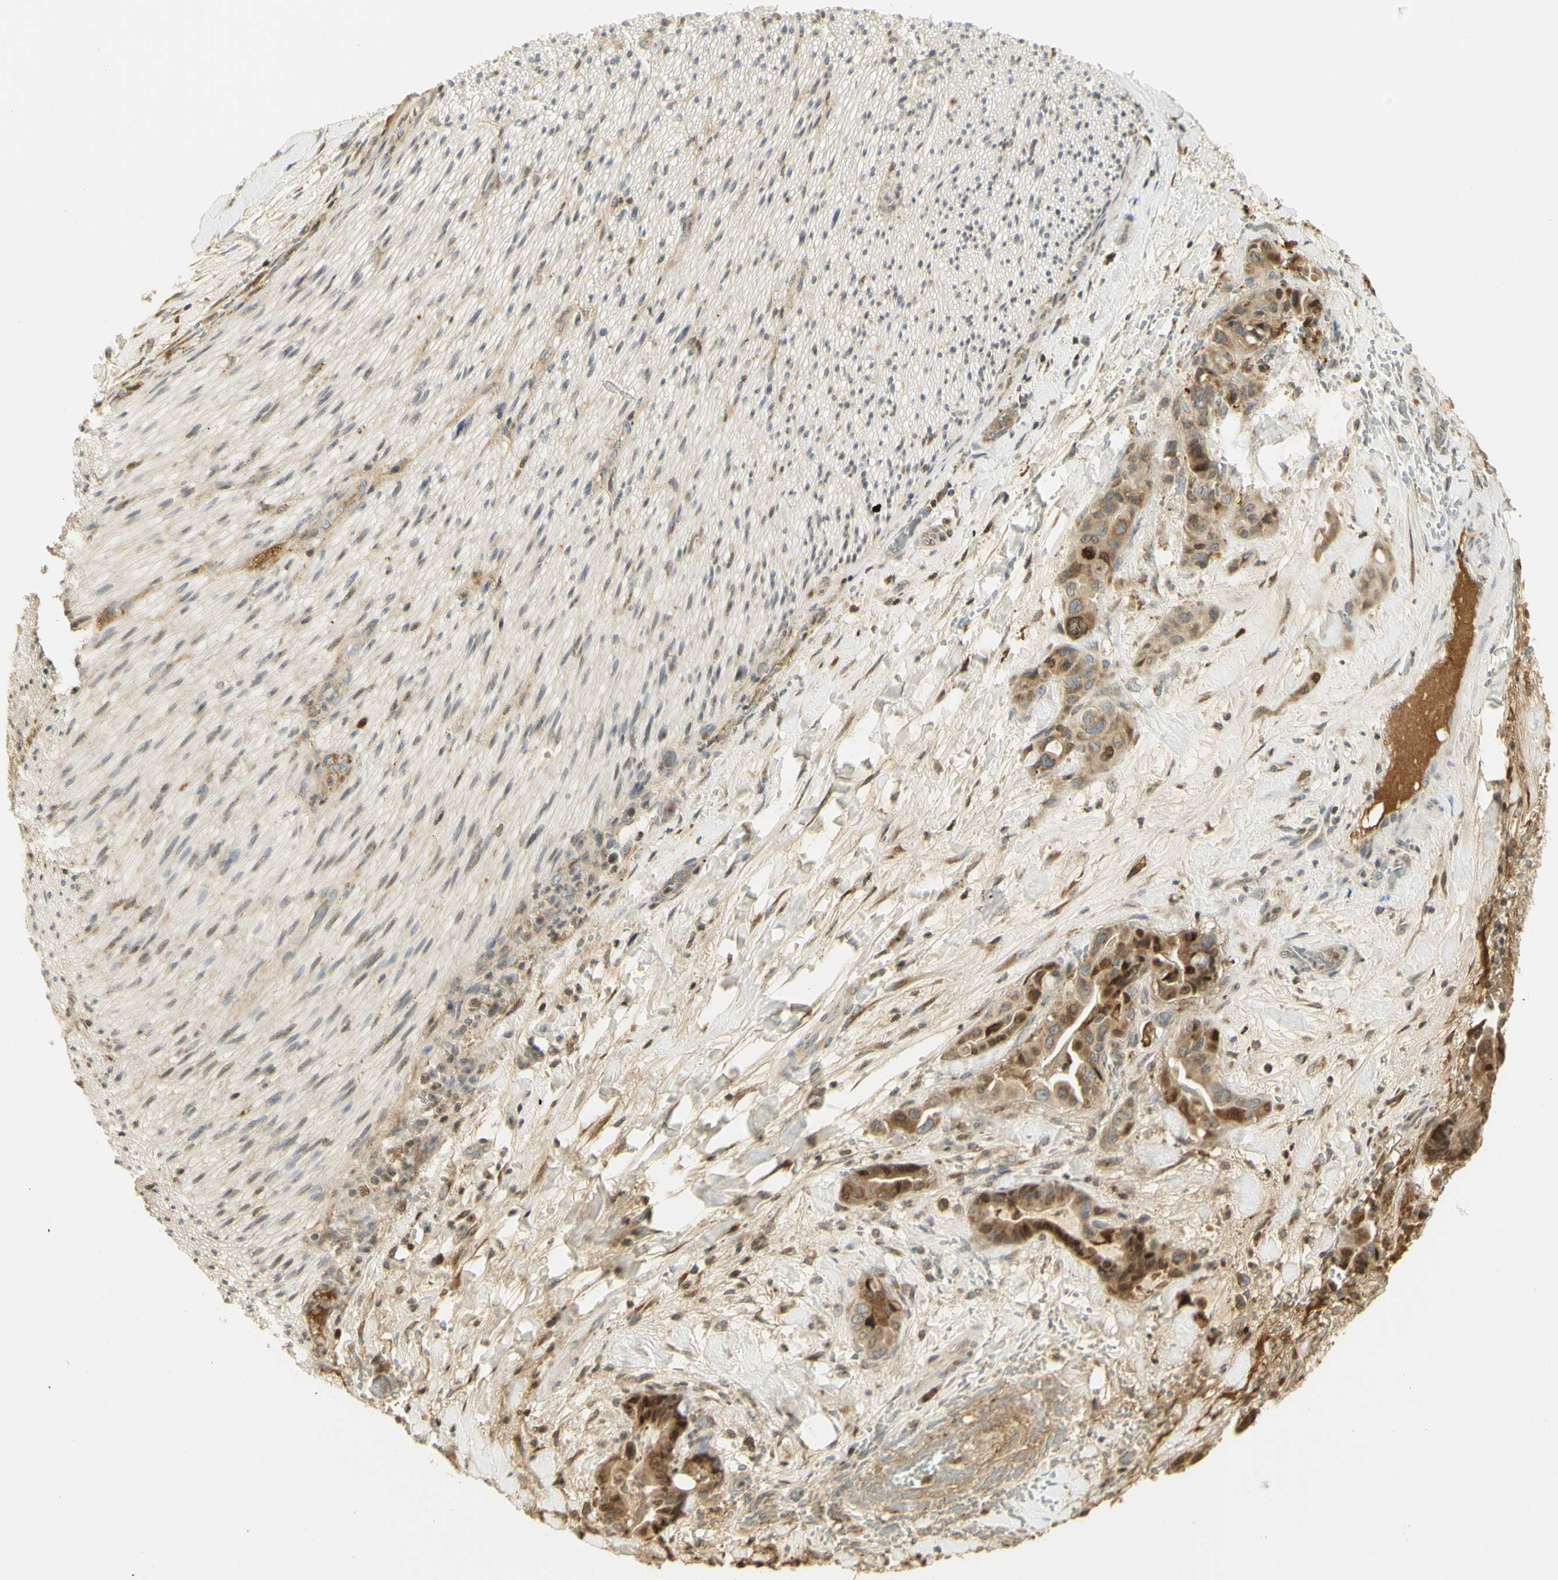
{"staining": {"intensity": "moderate", "quantity": ">75%", "location": "cytoplasmic/membranous,nuclear"}, "tissue": "liver cancer", "cell_type": "Tumor cells", "image_type": "cancer", "snomed": [{"axis": "morphology", "description": "Cholangiocarcinoma"}, {"axis": "topography", "description": "Liver"}], "caption": "Liver cholangiocarcinoma stained with a brown dye displays moderate cytoplasmic/membranous and nuclear positive positivity in approximately >75% of tumor cells.", "gene": "KIF11", "patient": {"sex": "female", "age": 61}}